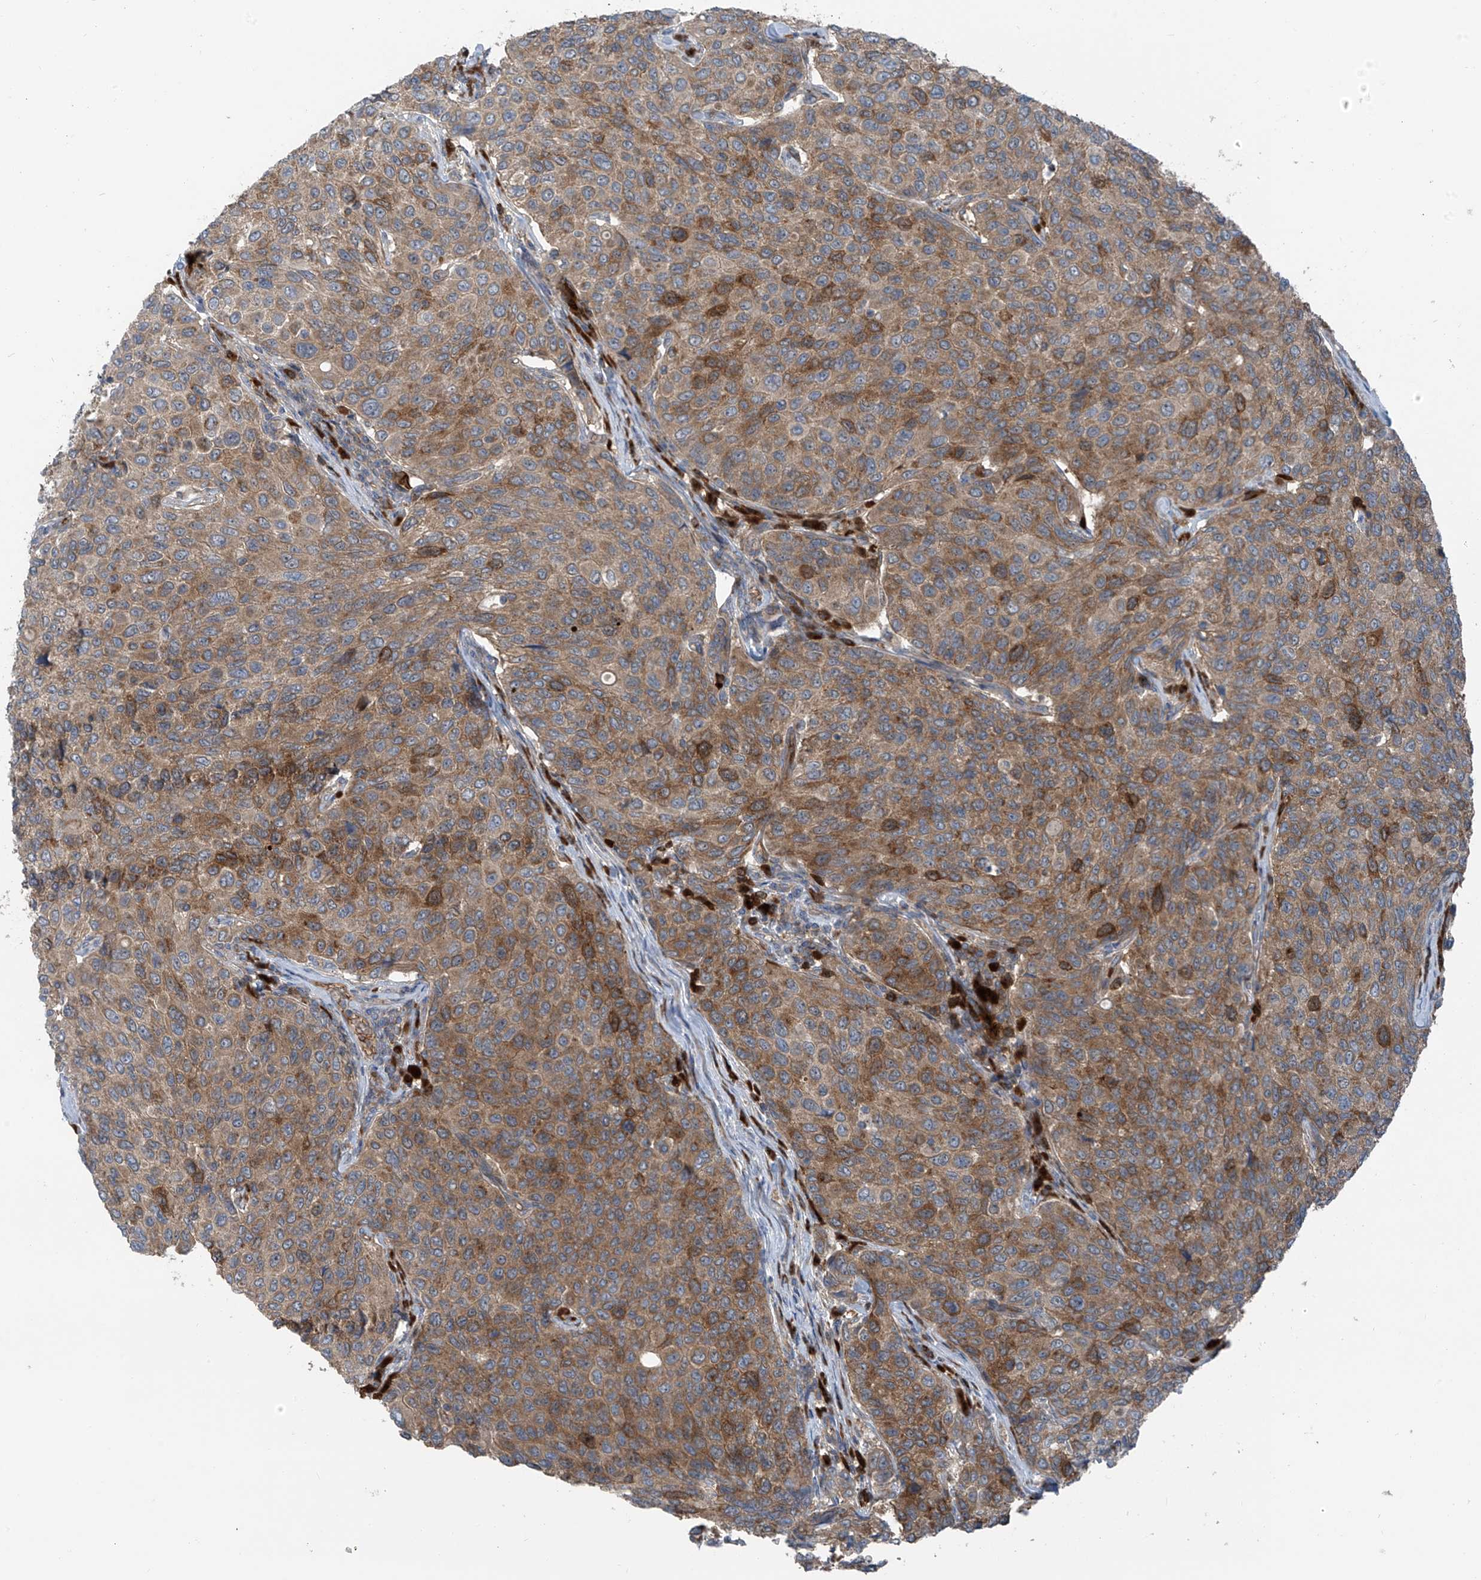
{"staining": {"intensity": "moderate", "quantity": ">75%", "location": "cytoplasmic/membranous"}, "tissue": "breast cancer", "cell_type": "Tumor cells", "image_type": "cancer", "snomed": [{"axis": "morphology", "description": "Duct carcinoma"}, {"axis": "topography", "description": "Breast"}], "caption": "Breast cancer stained with DAB IHC demonstrates medium levels of moderate cytoplasmic/membranous expression in approximately >75% of tumor cells.", "gene": "SLC12A6", "patient": {"sex": "female", "age": 55}}